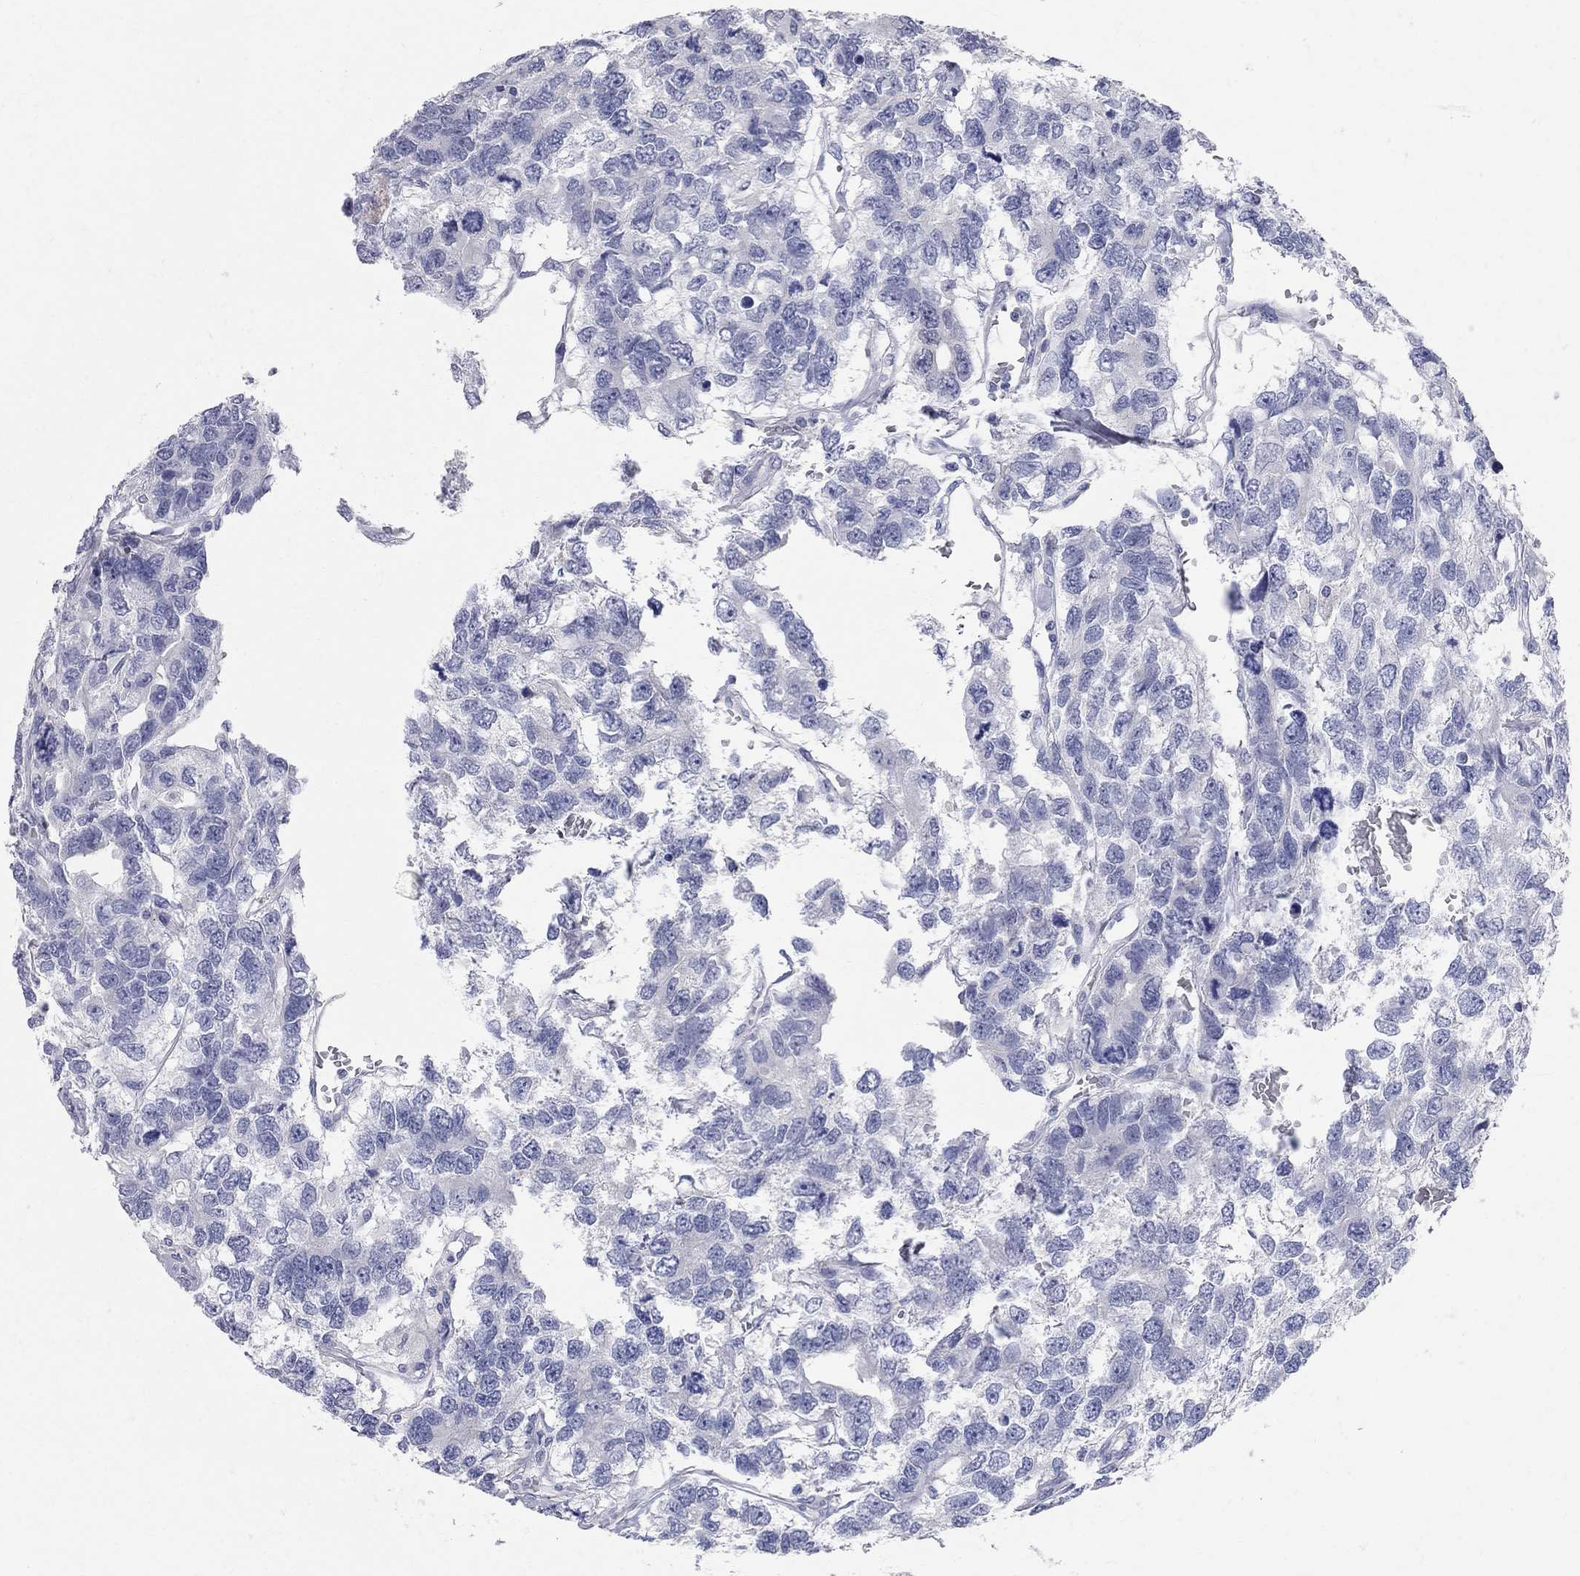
{"staining": {"intensity": "negative", "quantity": "none", "location": "none"}, "tissue": "testis cancer", "cell_type": "Tumor cells", "image_type": "cancer", "snomed": [{"axis": "morphology", "description": "Seminoma, NOS"}, {"axis": "topography", "description": "Testis"}], "caption": "Tumor cells show no significant protein positivity in testis cancer.", "gene": "AOX1", "patient": {"sex": "male", "age": 52}}